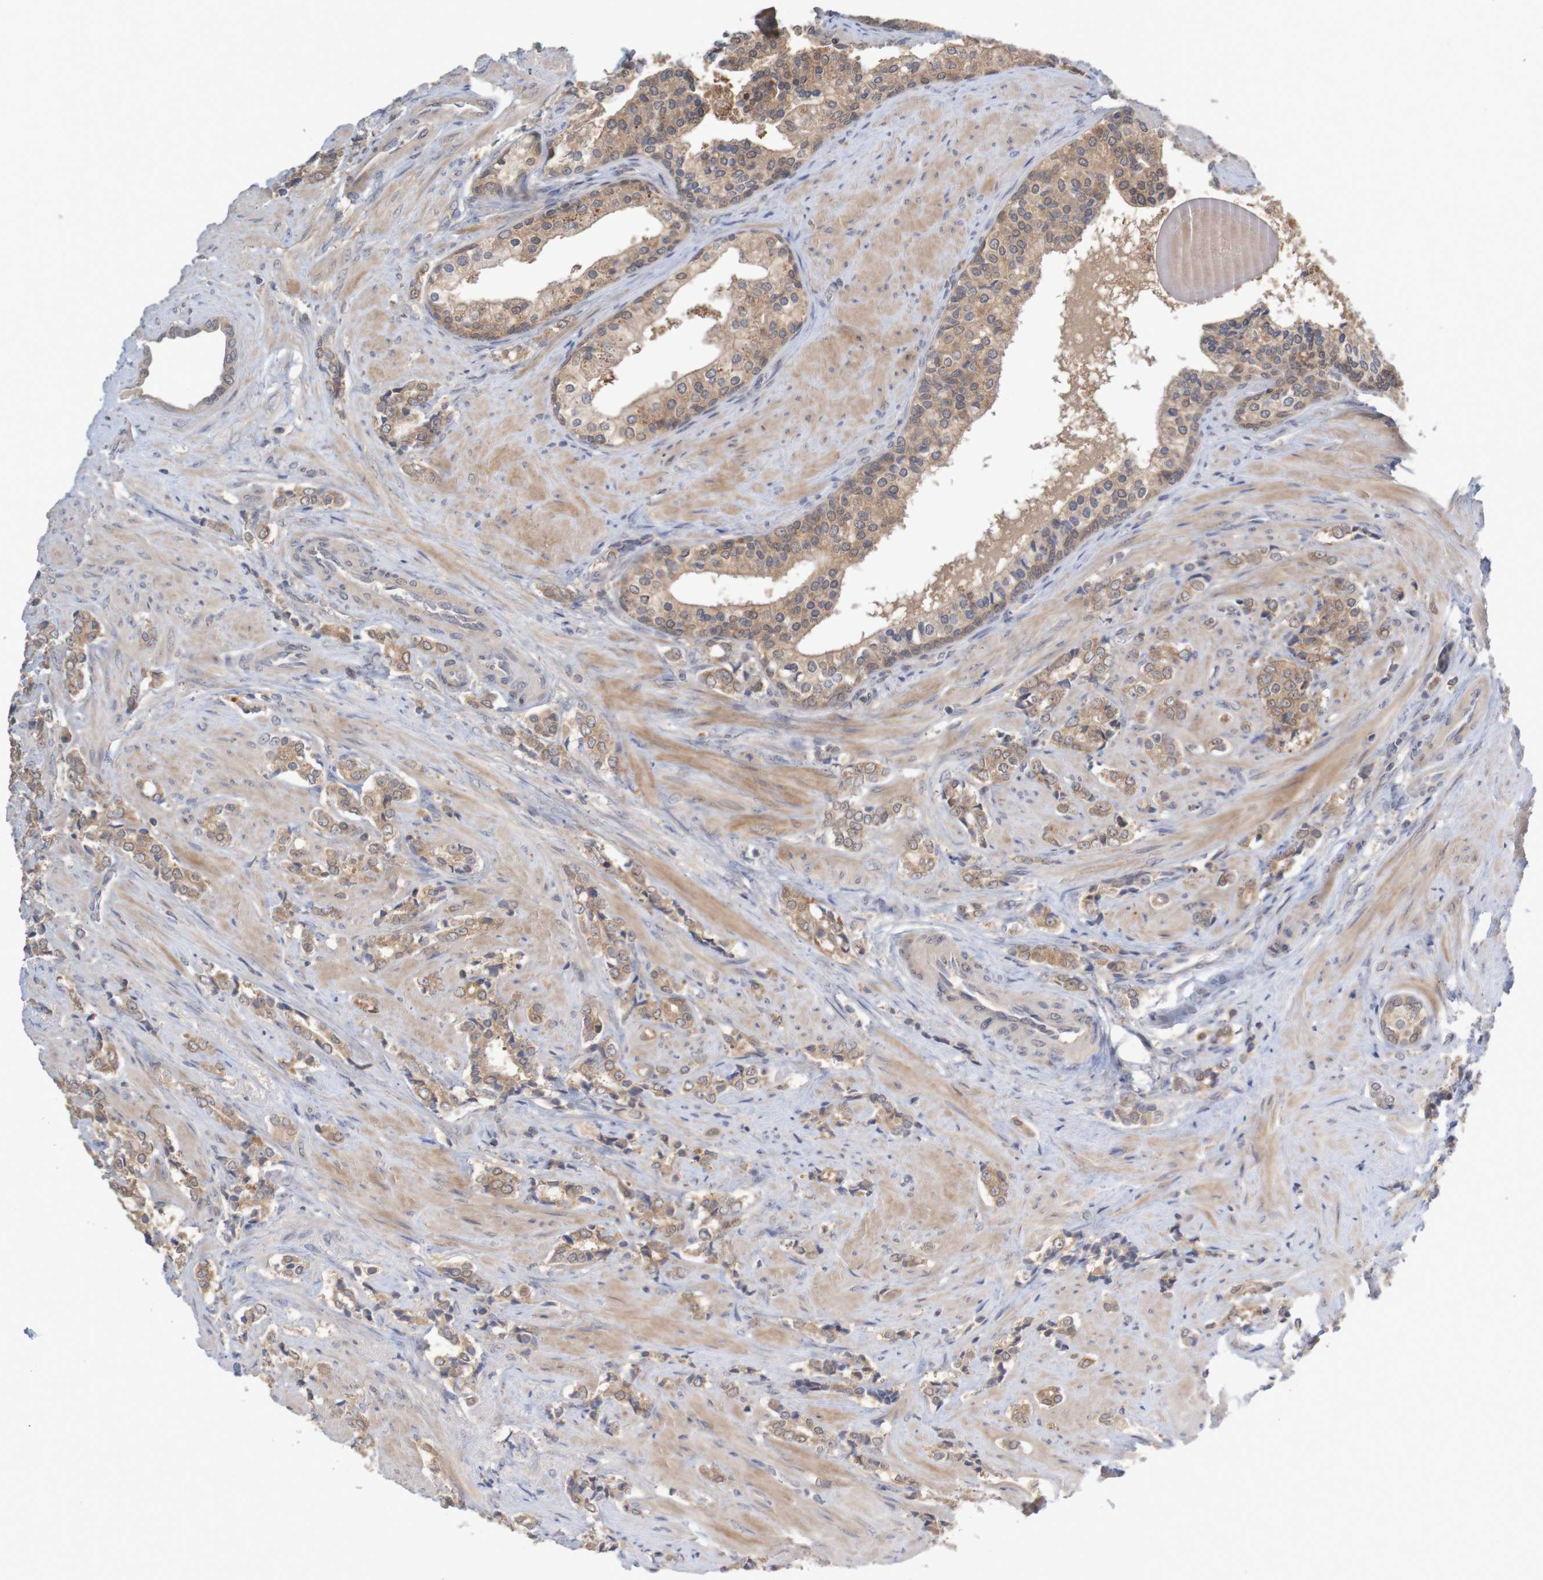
{"staining": {"intensity": "moderate", "quantity": ">75%", "location": "cytoplasmic/membranous"}, "tissue": "prostate cancer", "cell_type": "Tumor cells", "image_type": "cancer", "snomed": [{"axis": "morphology", "description": "Adenocarcinoma, Low grade"}, {"axis": "topography", "description": "Prostate"}], "caption": "About >75% of tumor cells in prostate cancer reveal moderate cytoplasmic/membranous protein positivity as visualized by brown immunohistochemical staining.", "gene": "ANKK1", "patient": {"sex": "male", "age": 60}}